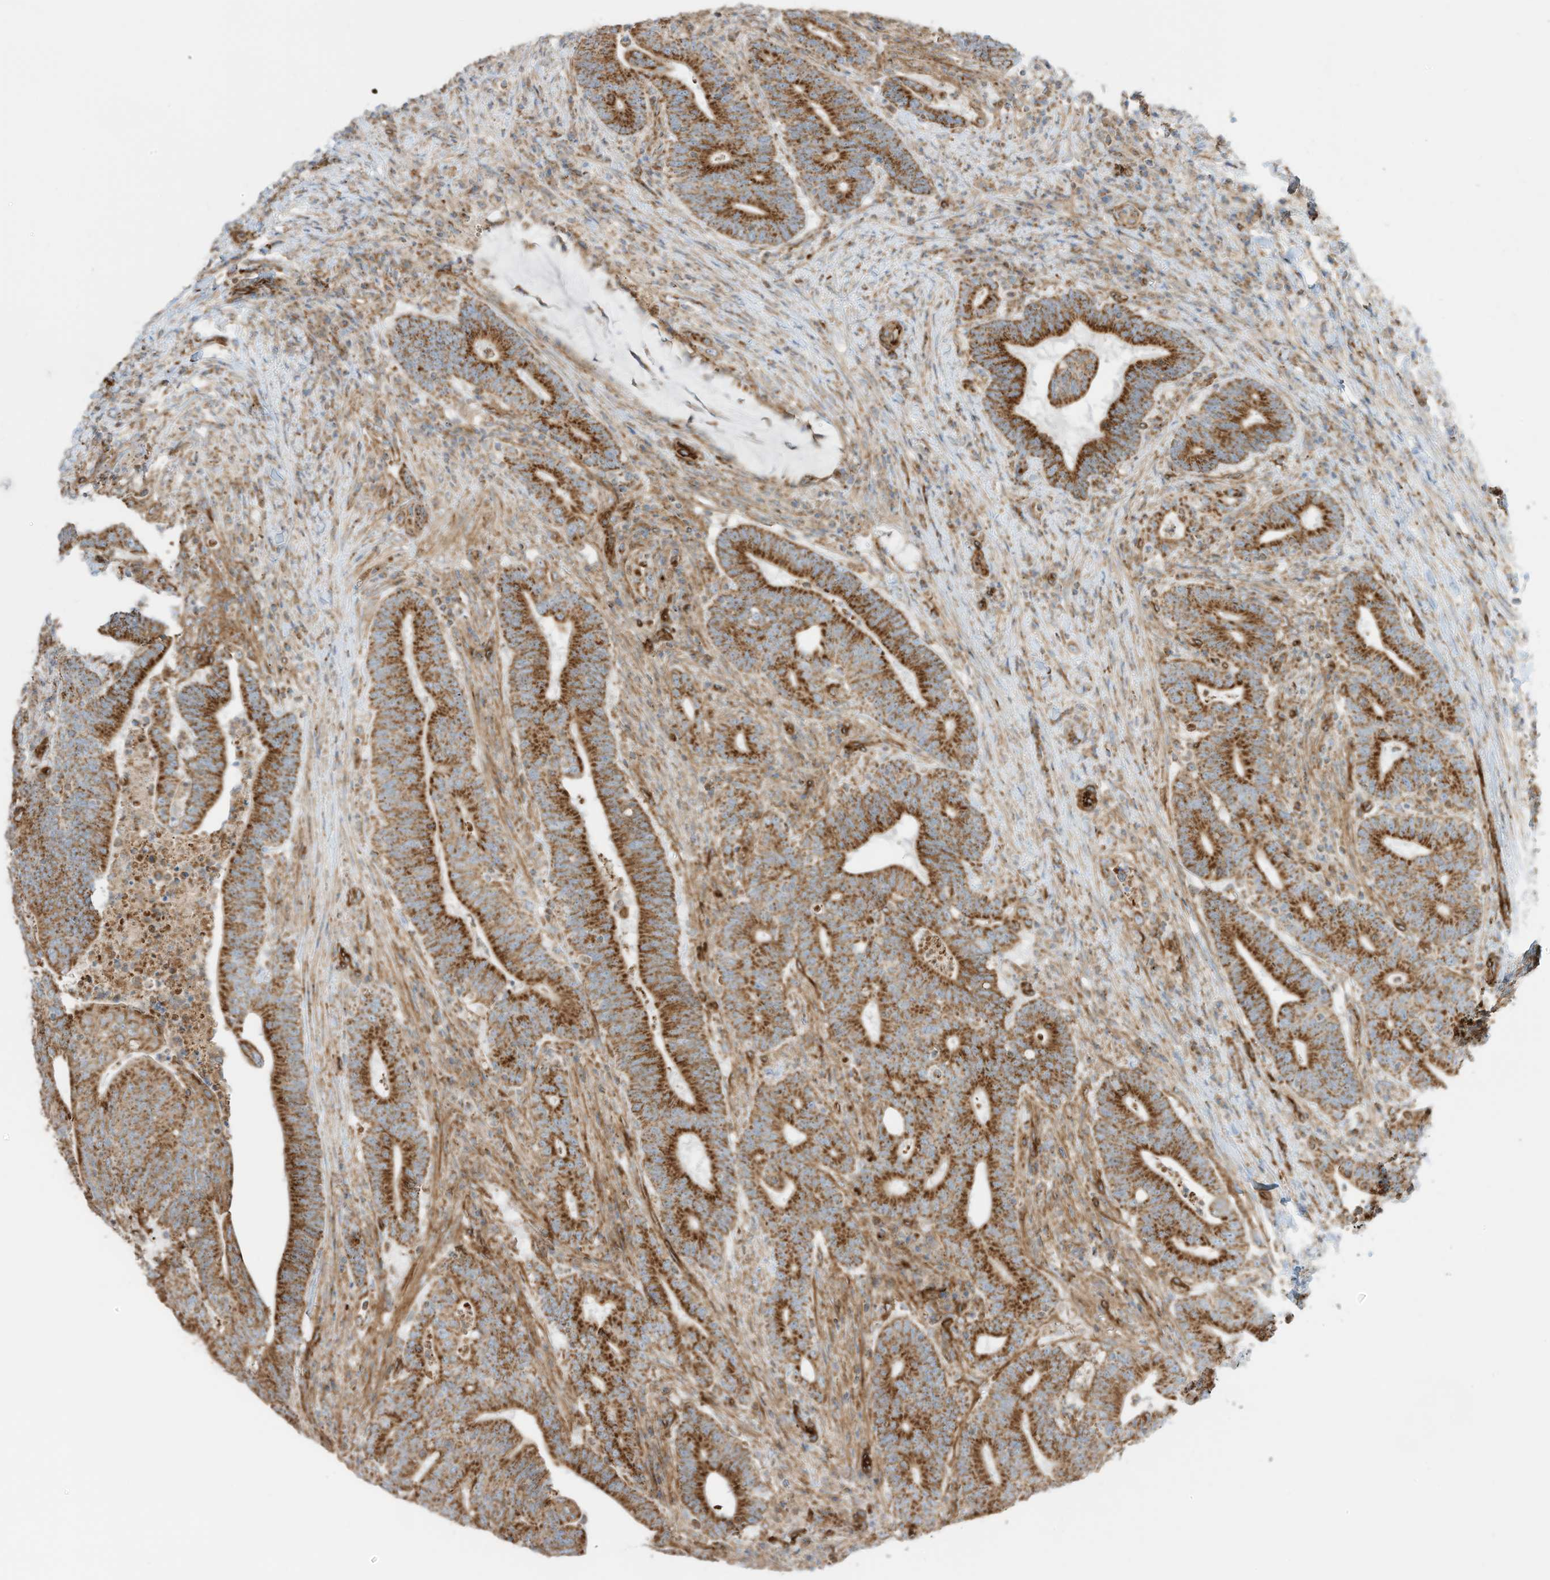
{"staining": {"intensity": "moderate", "quantity": ">75%", "location": "cytoplasmic/membranous"}, "tissue": "colorectal cancer", "cell_type": "Tumor cells", "image_type": "cancer", "snomed": [{"axis": "morphology", "description": "Adenocarcinoma, NOS"}, {"axis": "topography", "description": "Colon"}], "caption": "Colorectal cancer (adenocarcinoma) tissue exhibits moderate cytoplasmic/membranous positivity in approximately >75% of tumor cells (DAB (3,3'-diaminobenzidine) IHC, brown staining for protein, blue staining for nuclei).", "gene": "ABCB7", "patient": {"sex": "female", "age": 66}}